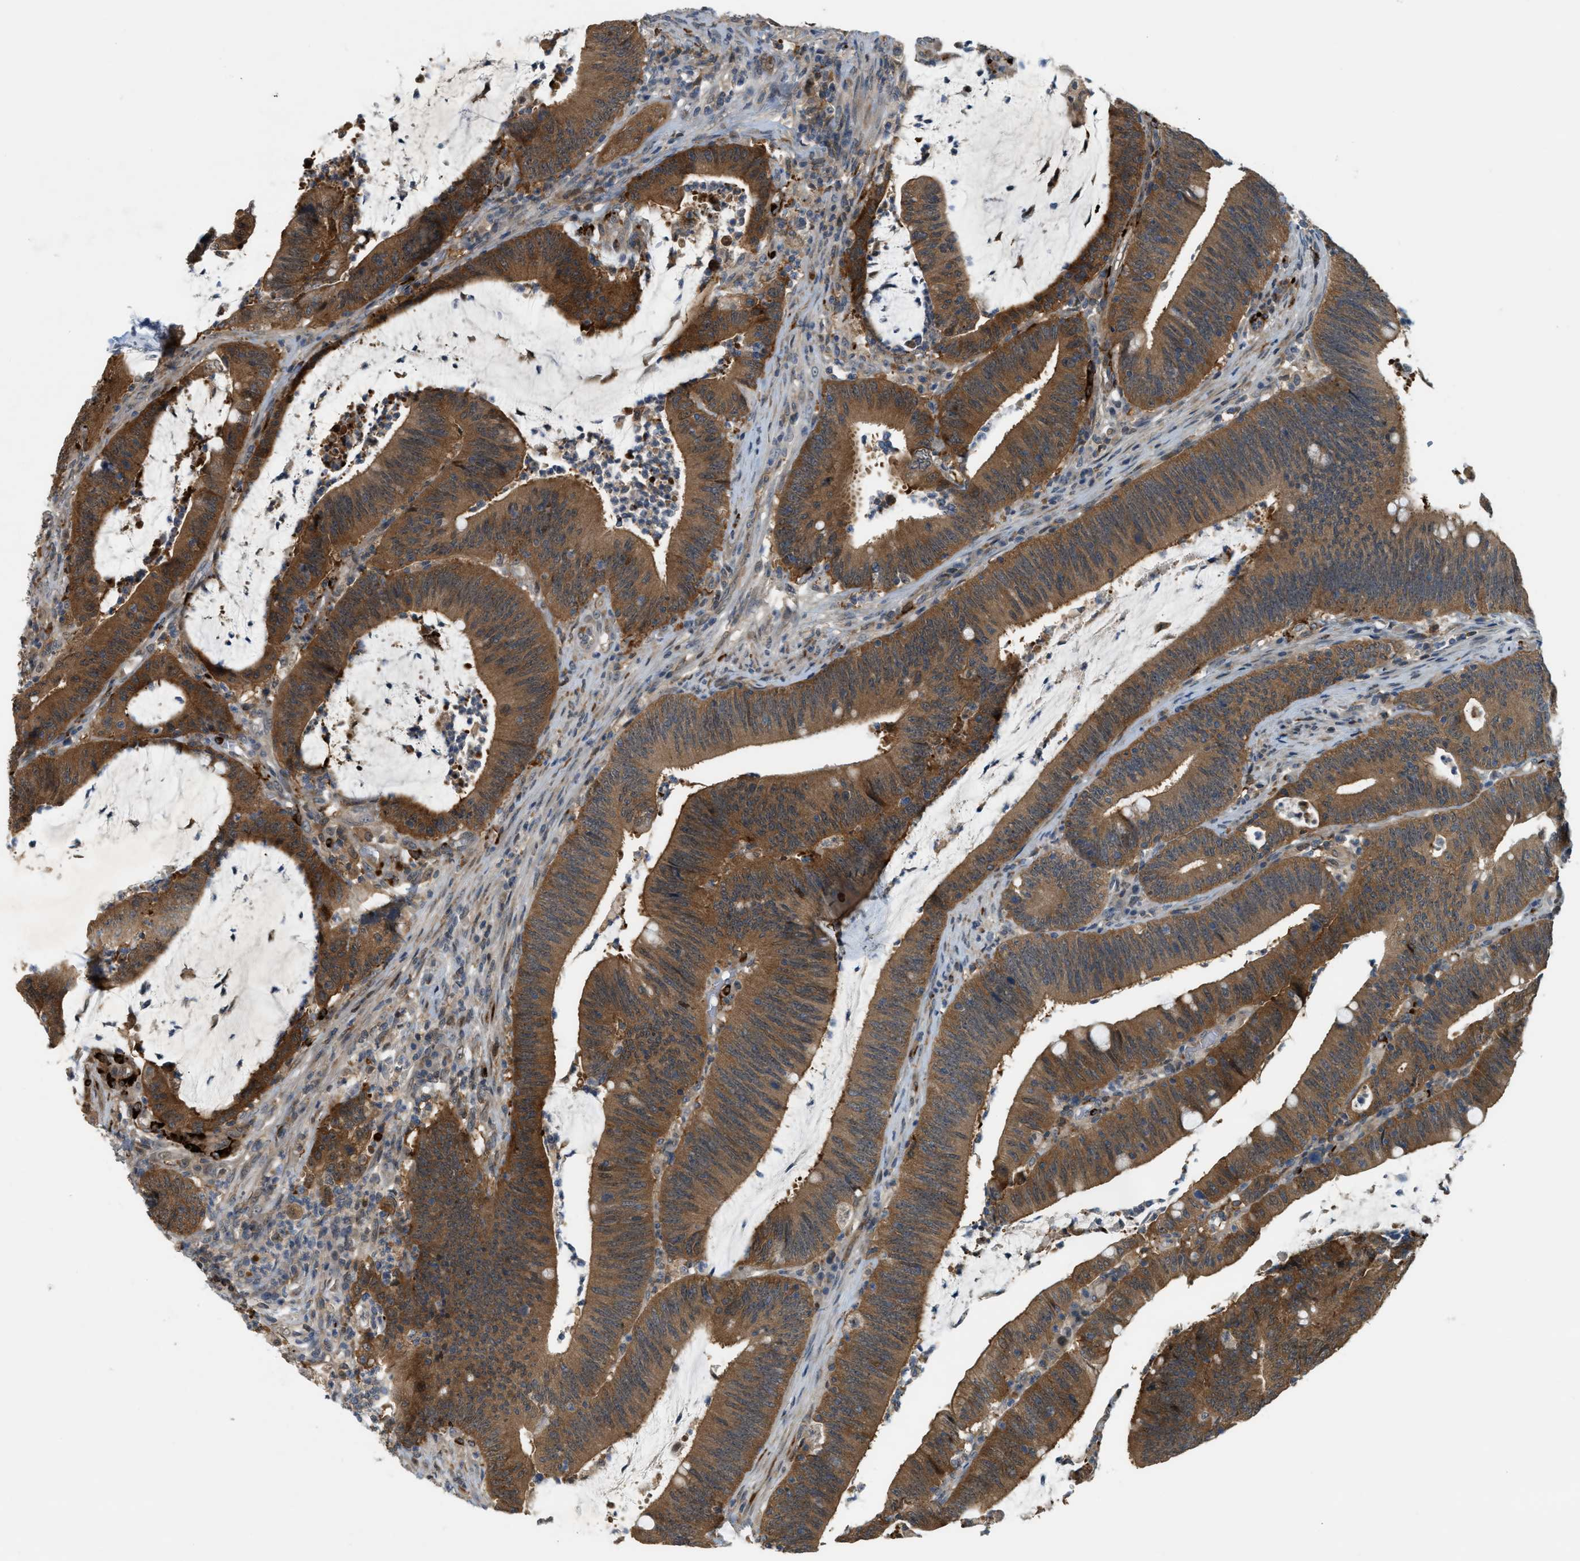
{"staining": {"intensity": "strong", "quantity": ">75%", "location": "cytoplasmic/membranous"}, "tissue": "colorectal cancer", "cell_type": "Tumor cells", "image_type": "cancer", "snomed": [{"axis": "morphology", "description": "Normal tissue, NOS"}, {"axis": "morphology", "description": "Adenocarcinoma, NOS"}, {"axis": "topography", "description": "Rectum"}], "caption": "There is high levels of strong cytoplasmic/membranous positivity in tumor cells of colorectal cancer (adenocarcinoma), as demonstrated by immunohistochemical staining (brown color).", "gene": "PDCL3", "patient": {"sex": "female", "age": 66}}